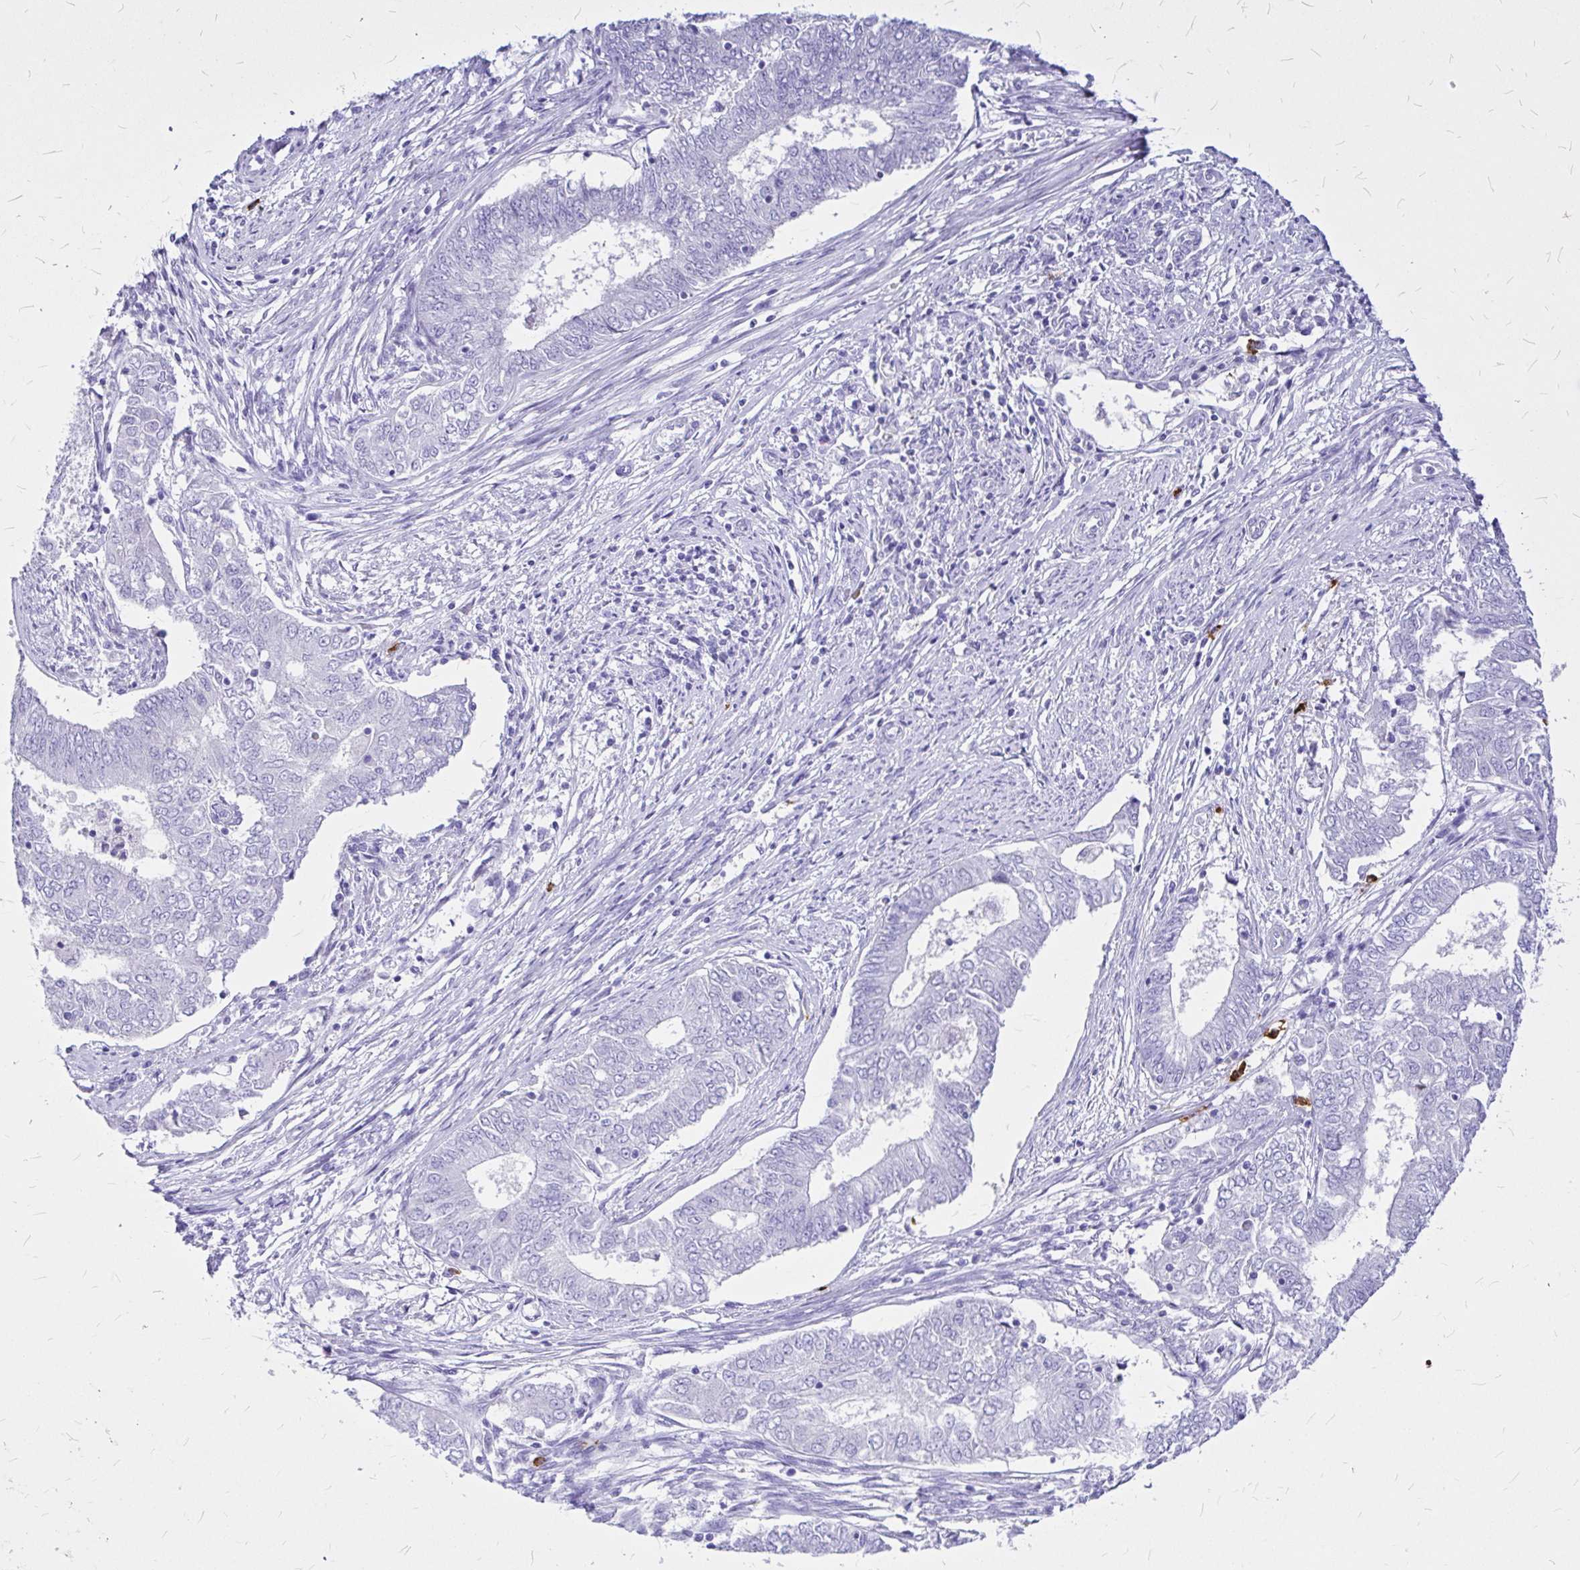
{"staining": {"intensity": "negative", "quantity": "none", "location": "none"}, "tissue": "endometrial cancer", "cell_type": "Tumor cells", "image_type": "cancer", "snomed": [{"axis": "morphology", "description": "Adenocarcinoma, NOS"}, {"axis": "topography", "description": "Endometrium"}], "caption": "Protein analysis of adenocarcinoma (endometrial) shows no significant expression in tumor cells.", "gene": "CLEC1B", "patient": {"sex": "female", "age": 62}}